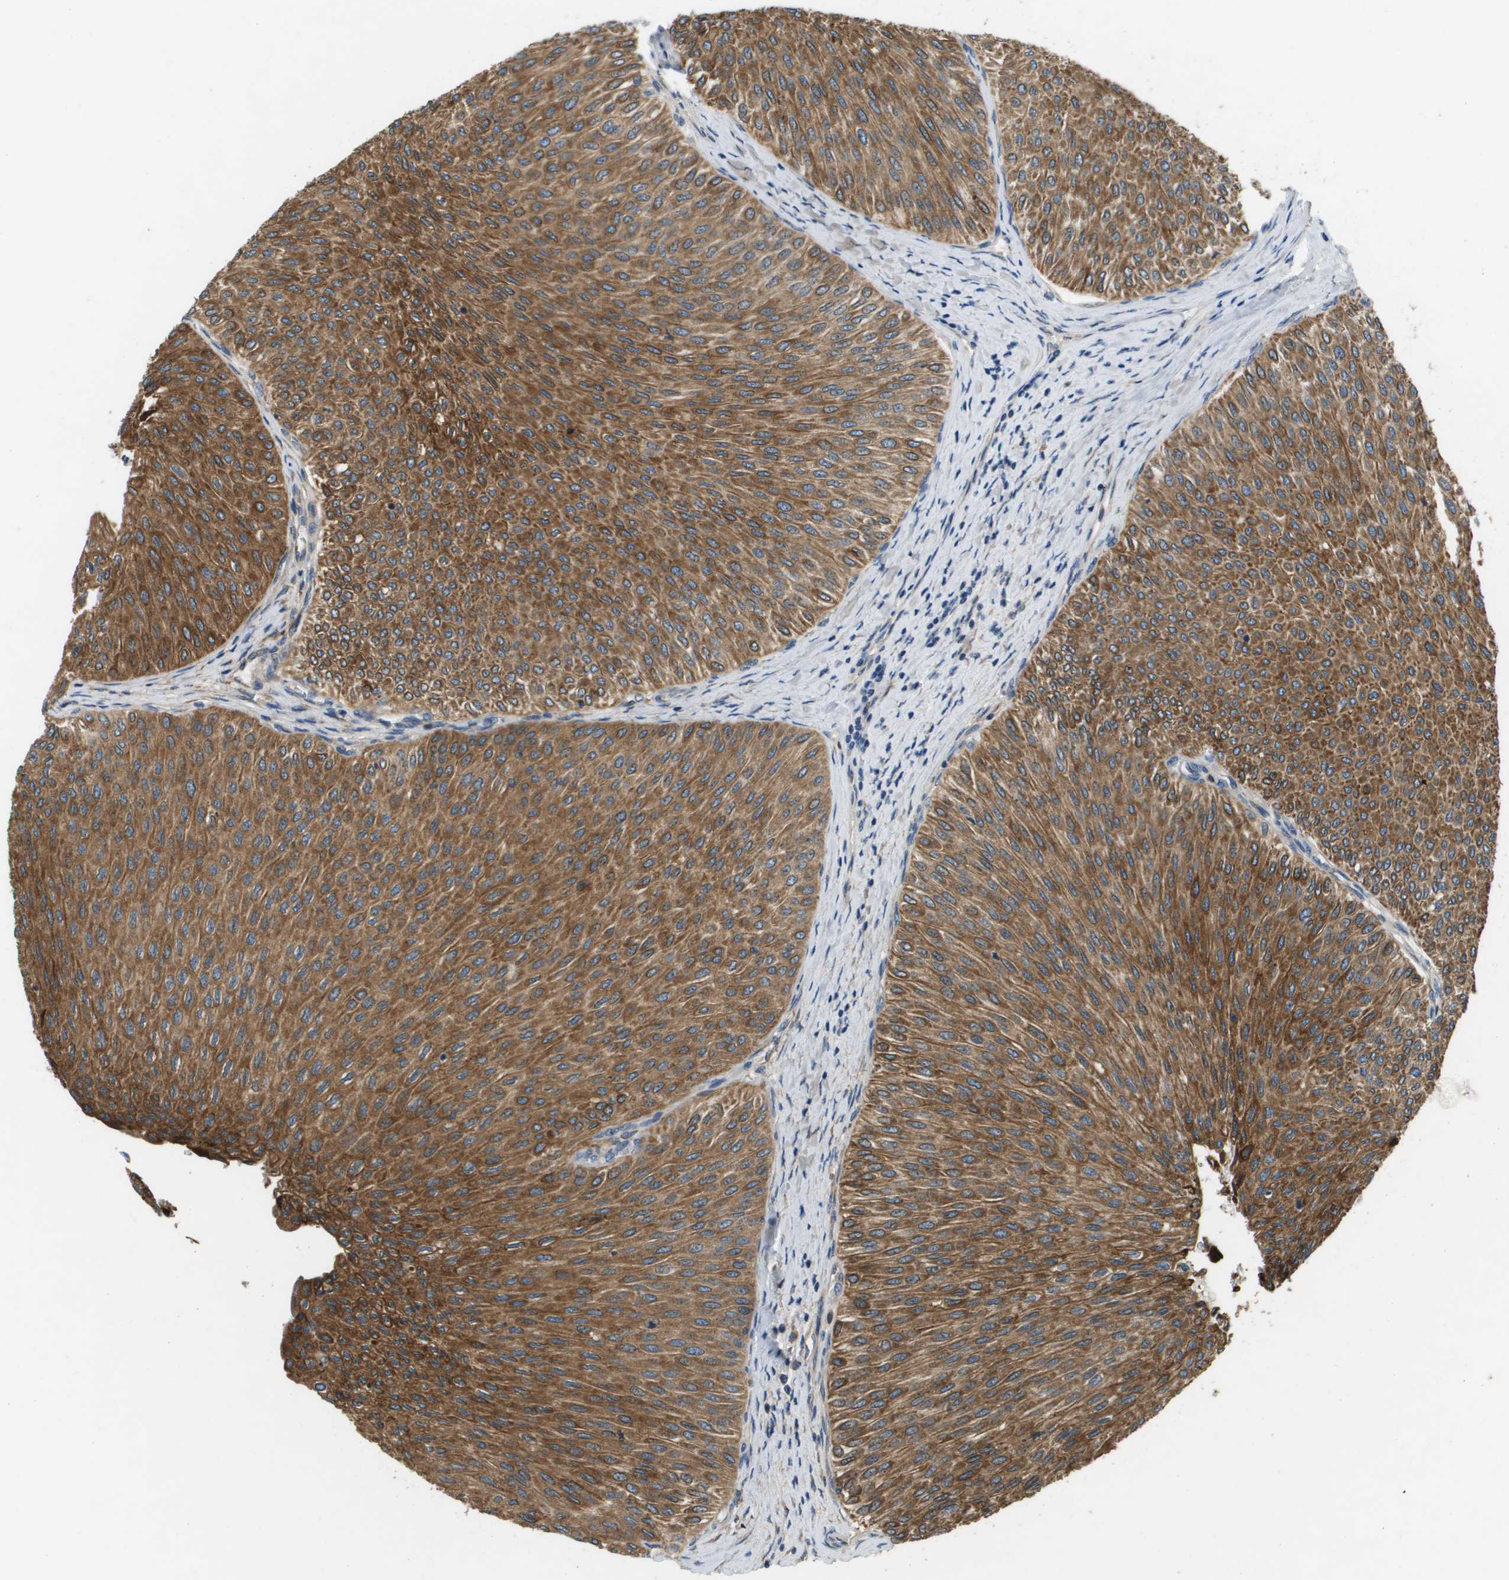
{"staining": {"intensity": "strong", "quantity": ">75%", "location": "cytoplasmic/membranous"}, "tissue": "urothelial cancer", "cell_type": "Tumor cells", "image_type": "cancer", "snomed": [{"axis": "morphology", "description": "Urothelial carcinoma, Low grade"}, {"axis": "topography", "description": "Urinary bladder"}], "caption": "Immunohistochemistry histopathology image of neoplastic tissue: low-grade urothelial carcinoma stained using immunohistochemistry displays high levels of strong protein expression localized specifically in the cytoplasmic/membranous of tumor cells, appearing as a cytoplasmic/membranous brown color.", "gene": "SAMSN1", "patient": {"sex": "male", "age": 78}}